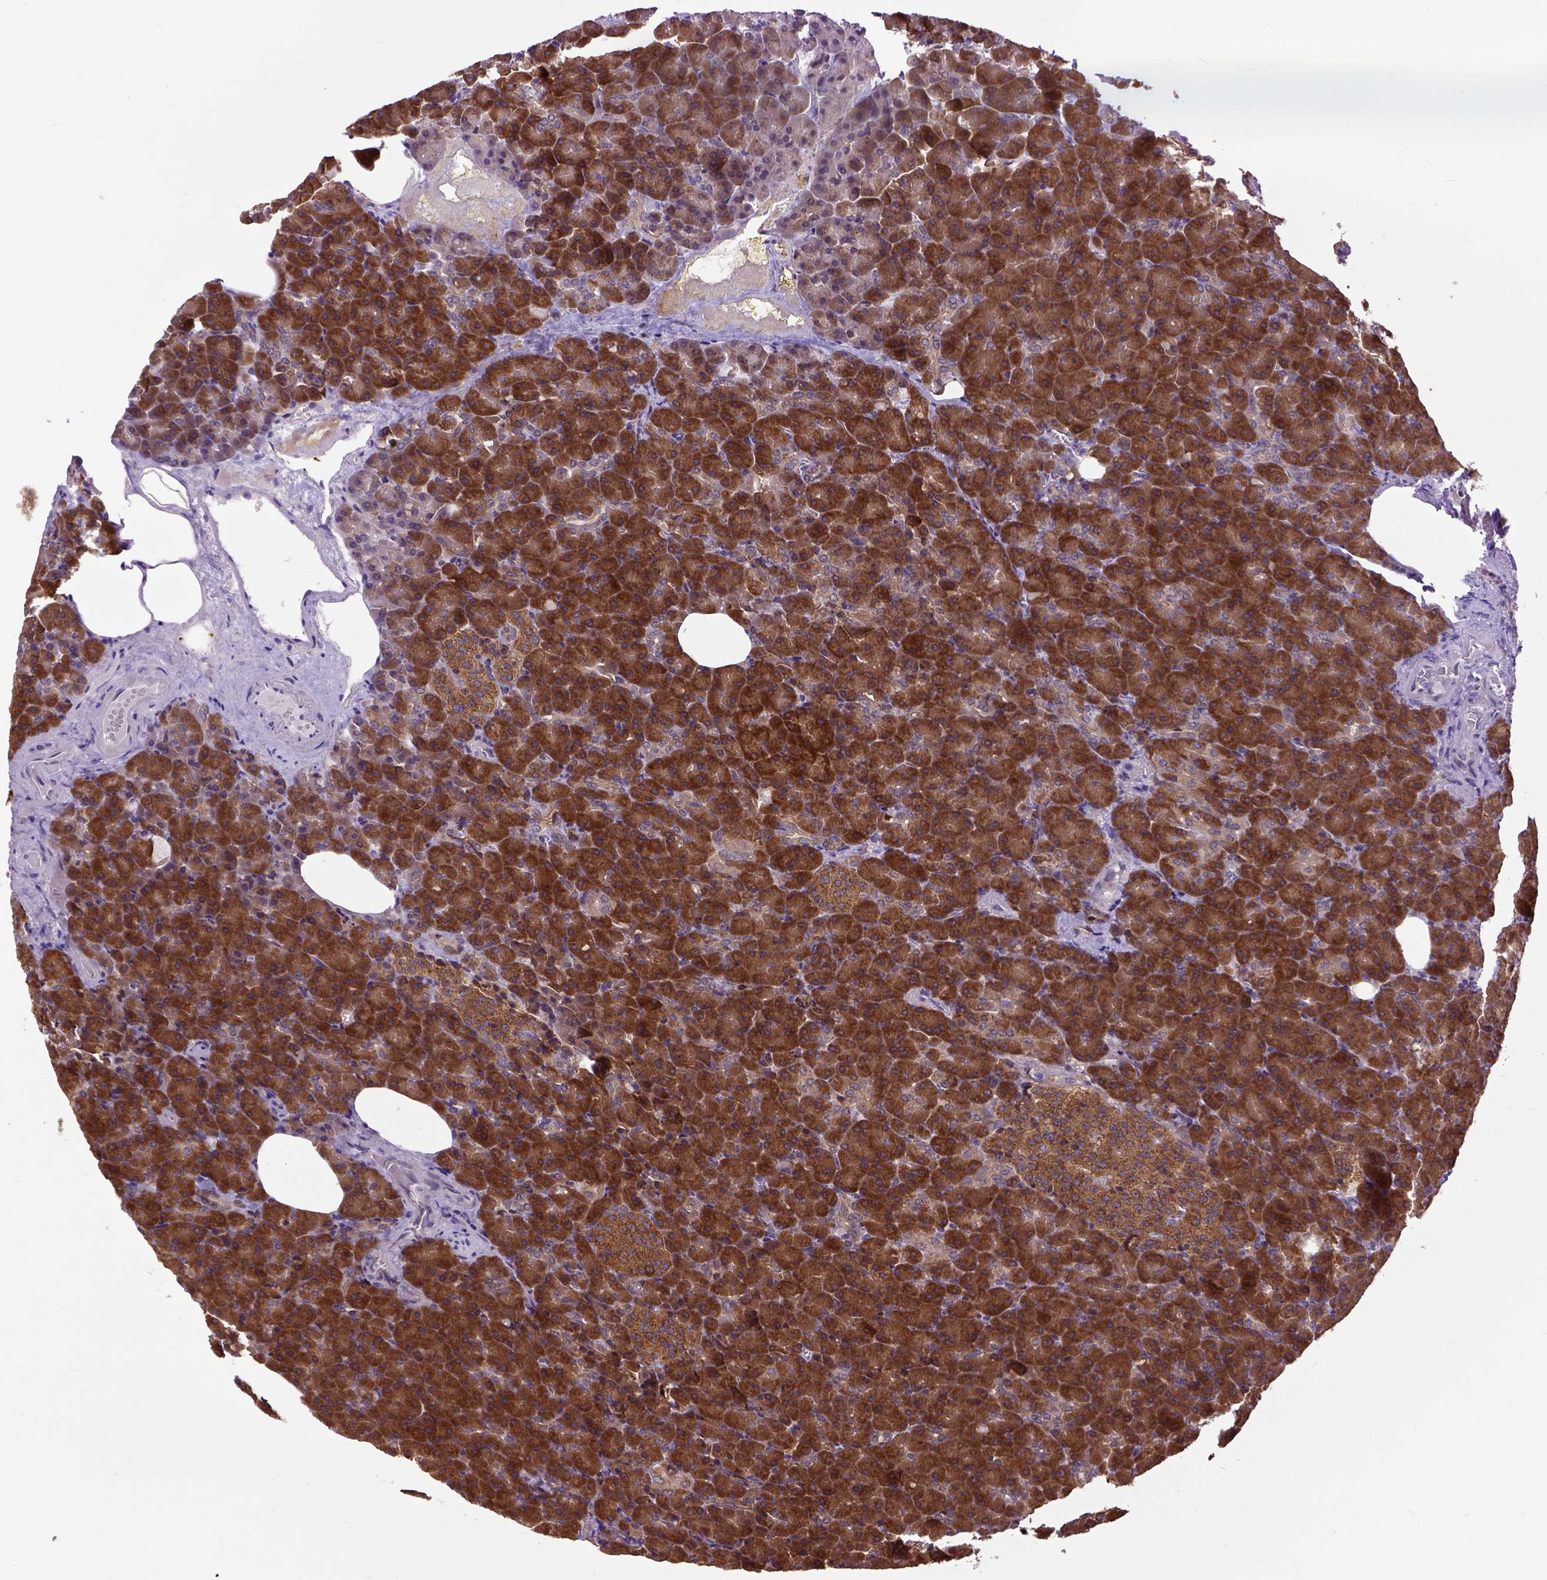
{"staining": {"intensity": "strong", "quantity": ">75%", "location": "cytoplasmic/membranous"}, "tissue": "pancreas", "cell_type": "Exocrine glandular cells", "image_type": "normal", "snomed": [{"axis": "morphology", "description": "Normal tissue, NOS"}, {"axis": "topography", "description": "Pancreas"}], "caption": "Exocrine glandular cells demonstrate high levels of strong cytoplasmic/membranous positivity in about >75% of cells in unremarkable human pancreas.", "gene": "ARL1", "patient": {"sex": "female", "age": 74}}